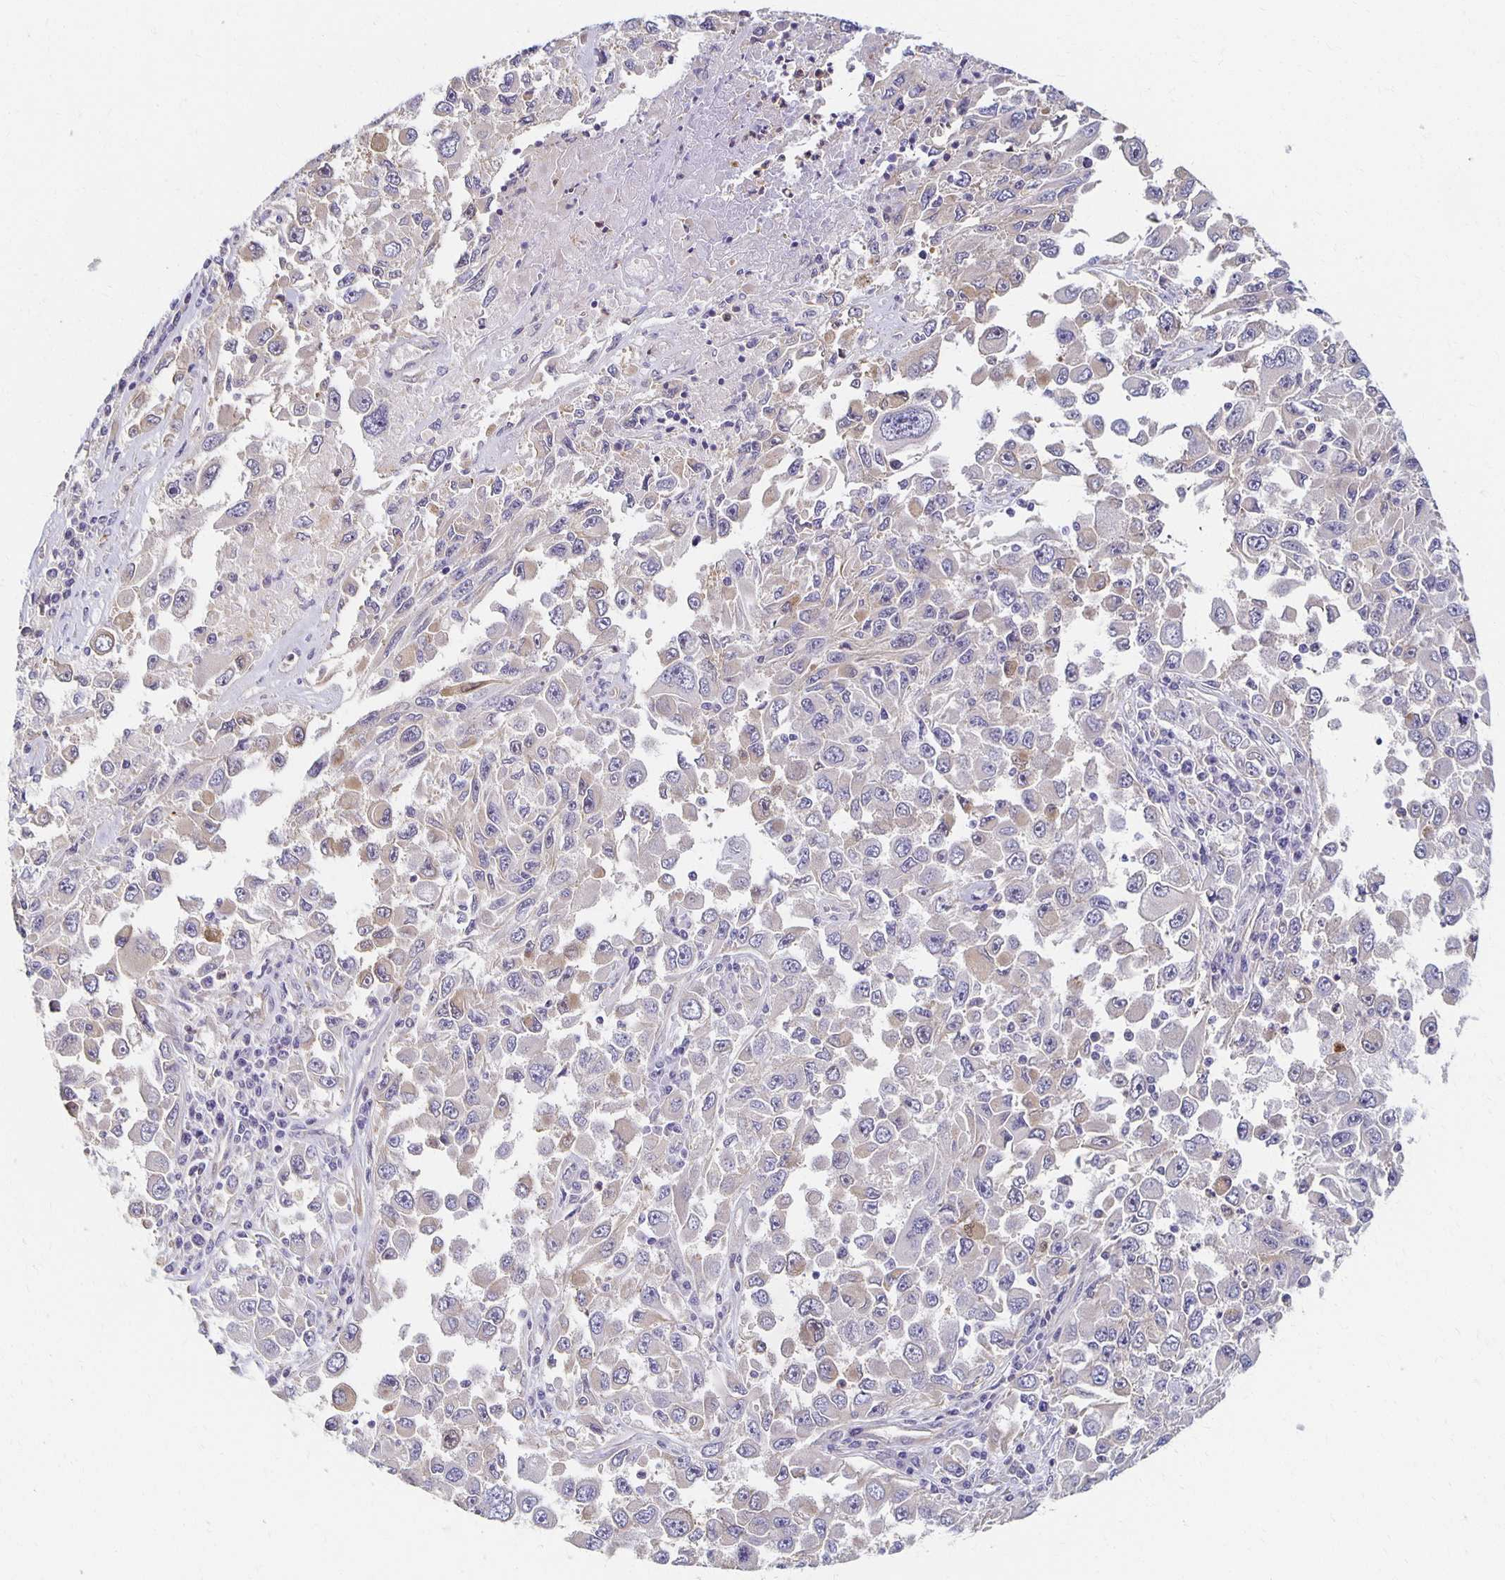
{"staining": {"intensity": "weak", "quantity": "<25%", "location": "cytoplasmic/membranous,nuclear"}, "tissue": "melanoma", "cell_type": "Tumor cells", "image_type": "cancer", "snomed": [{"axis": "morphology", "description": "Malignant melanoma, Metastatic site"}, {"axis": "topography", "description": "Lymph node"}], "caption": "This micrograph is of malignant melanoma (metastatic site) stained with immunohistochemistry (IHC) to label a protein in brown with the nuclei are counter-stained blue. There is no expression in tumor cells. (DAB immunohistochemistry with hematoxylin counter stain).", "gene": "SORL1", "patient": {"sex": "female", "age": 67}}